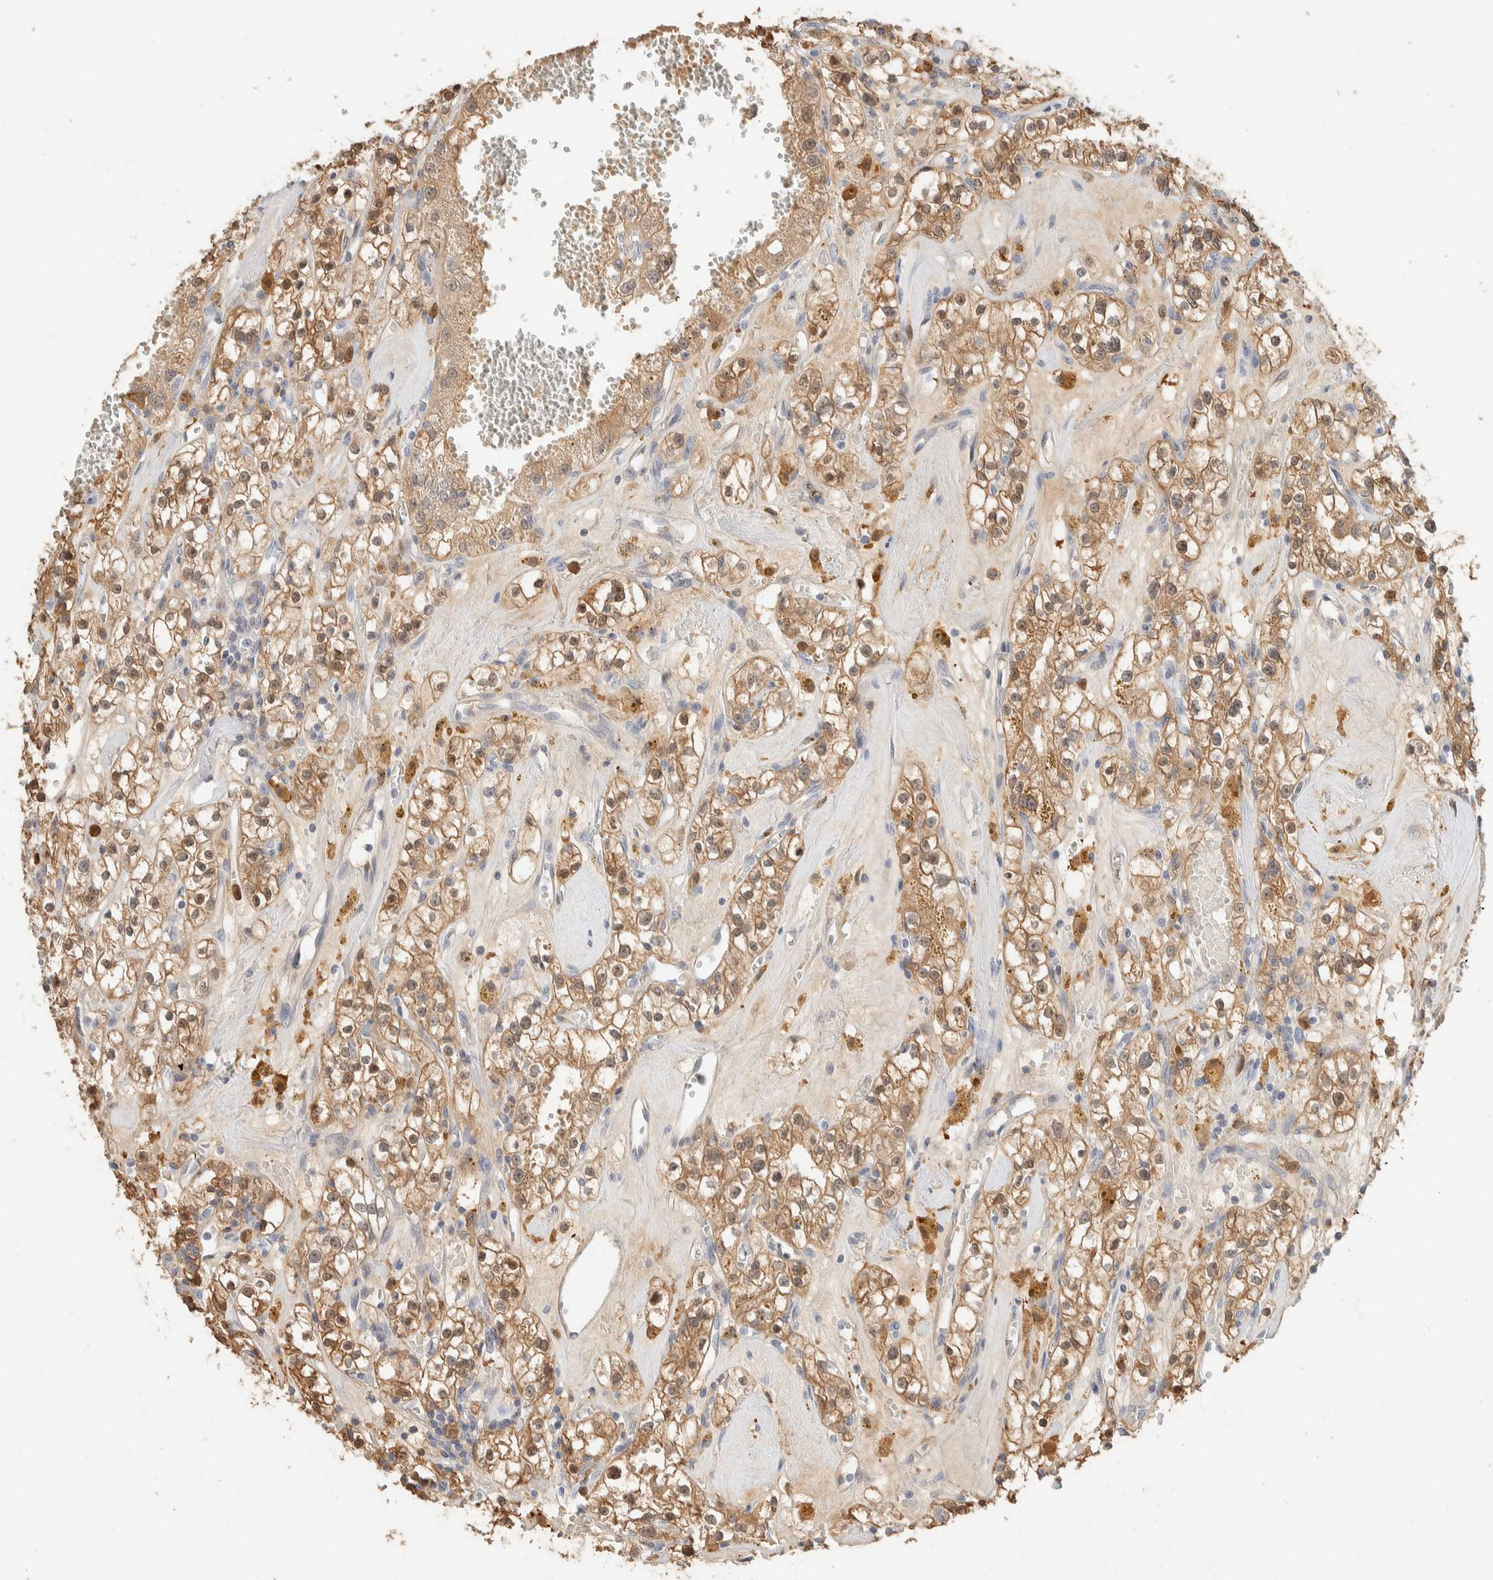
{"staining": {"intensity": "moderate", "quantity": ">75%", "location": "cytoplasmic/membranous,nuclear"}, "tissue": "renal cancer", "cell_type": "Tumor cells", "image_type": "cancer", "snomed": [{"axis": "morphology", "description": "Adenocarcinoma, NOS"}, {"axis": "topography", "description": "Kidney"}], "caption": "DAB (3,3'-diaminobenzidine) immunohistochemical staining of human renal cancer (adenocarcinoma) exhibits moderate cytoplasmic/membranous and nuclear protein positivity in approximately >75% of tumor cells.", "gene": "SETD4", "patient": {"sex": "male", "age": 56}}